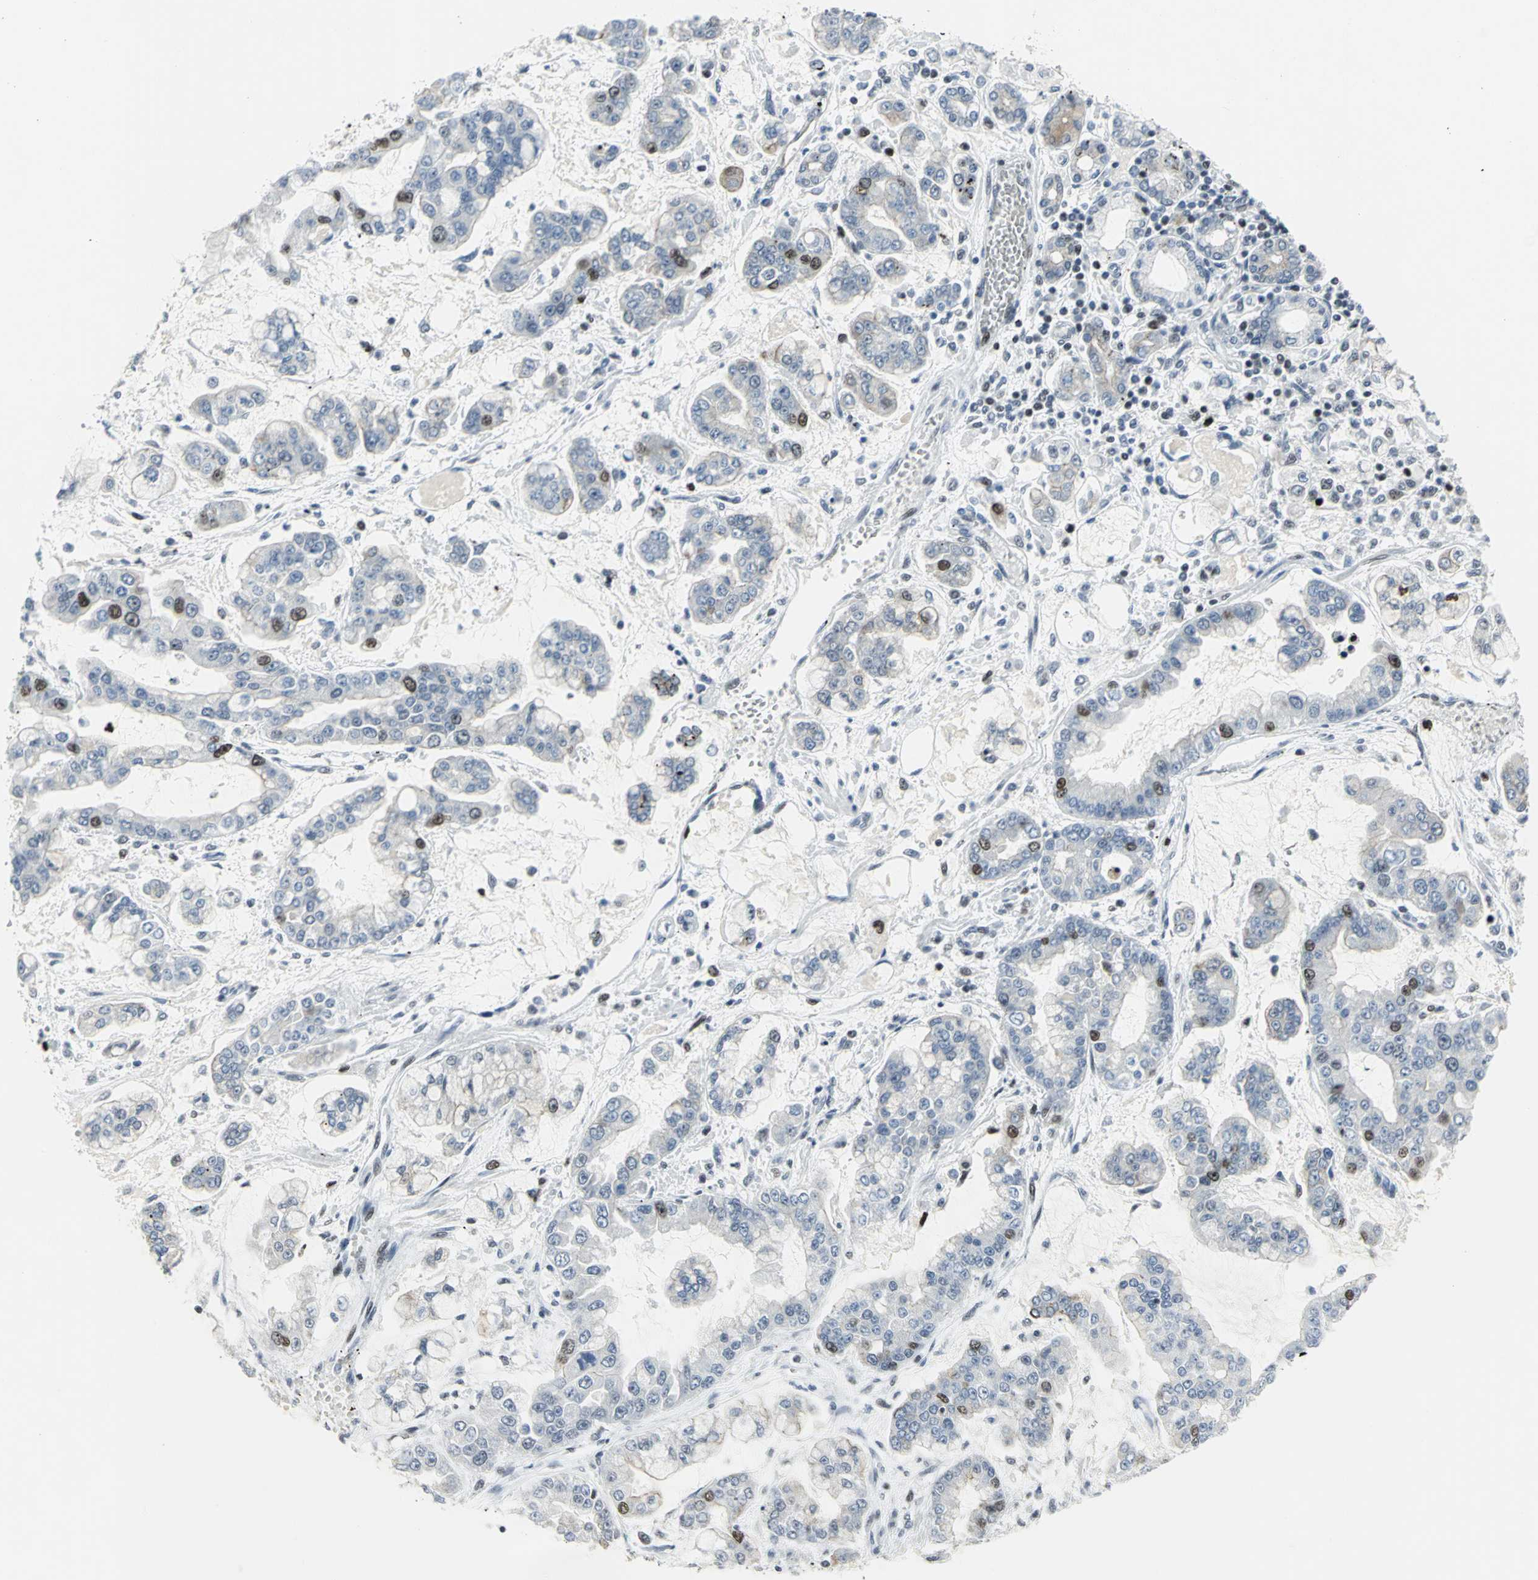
{"staining": {"intensity": "moderate", "quantity": "<25%", "location": "nuclear"}, "tissue": "stomach cancer", "cell_type": "Tumor cells", "image_type": "cancer", "snomed": [{"axis": "morphology", "description": "Normal tissue, NOS"}, {"axis": "morphology", "description": "Adenocarcinoma, NOS"}, {"axis": "topography", "description": "Stomach, upper"}, {"axis": "topography", "description": "Stomach"}], "caption": "High-power microscopy captured an immunohistochemistry (IHC) micrograph of stomach cancer, revealing moderate nuclear expression in approximately <25% of tumor cells.", "gene": "RPA1", "patient": {"sex": "male", "age": 76}}